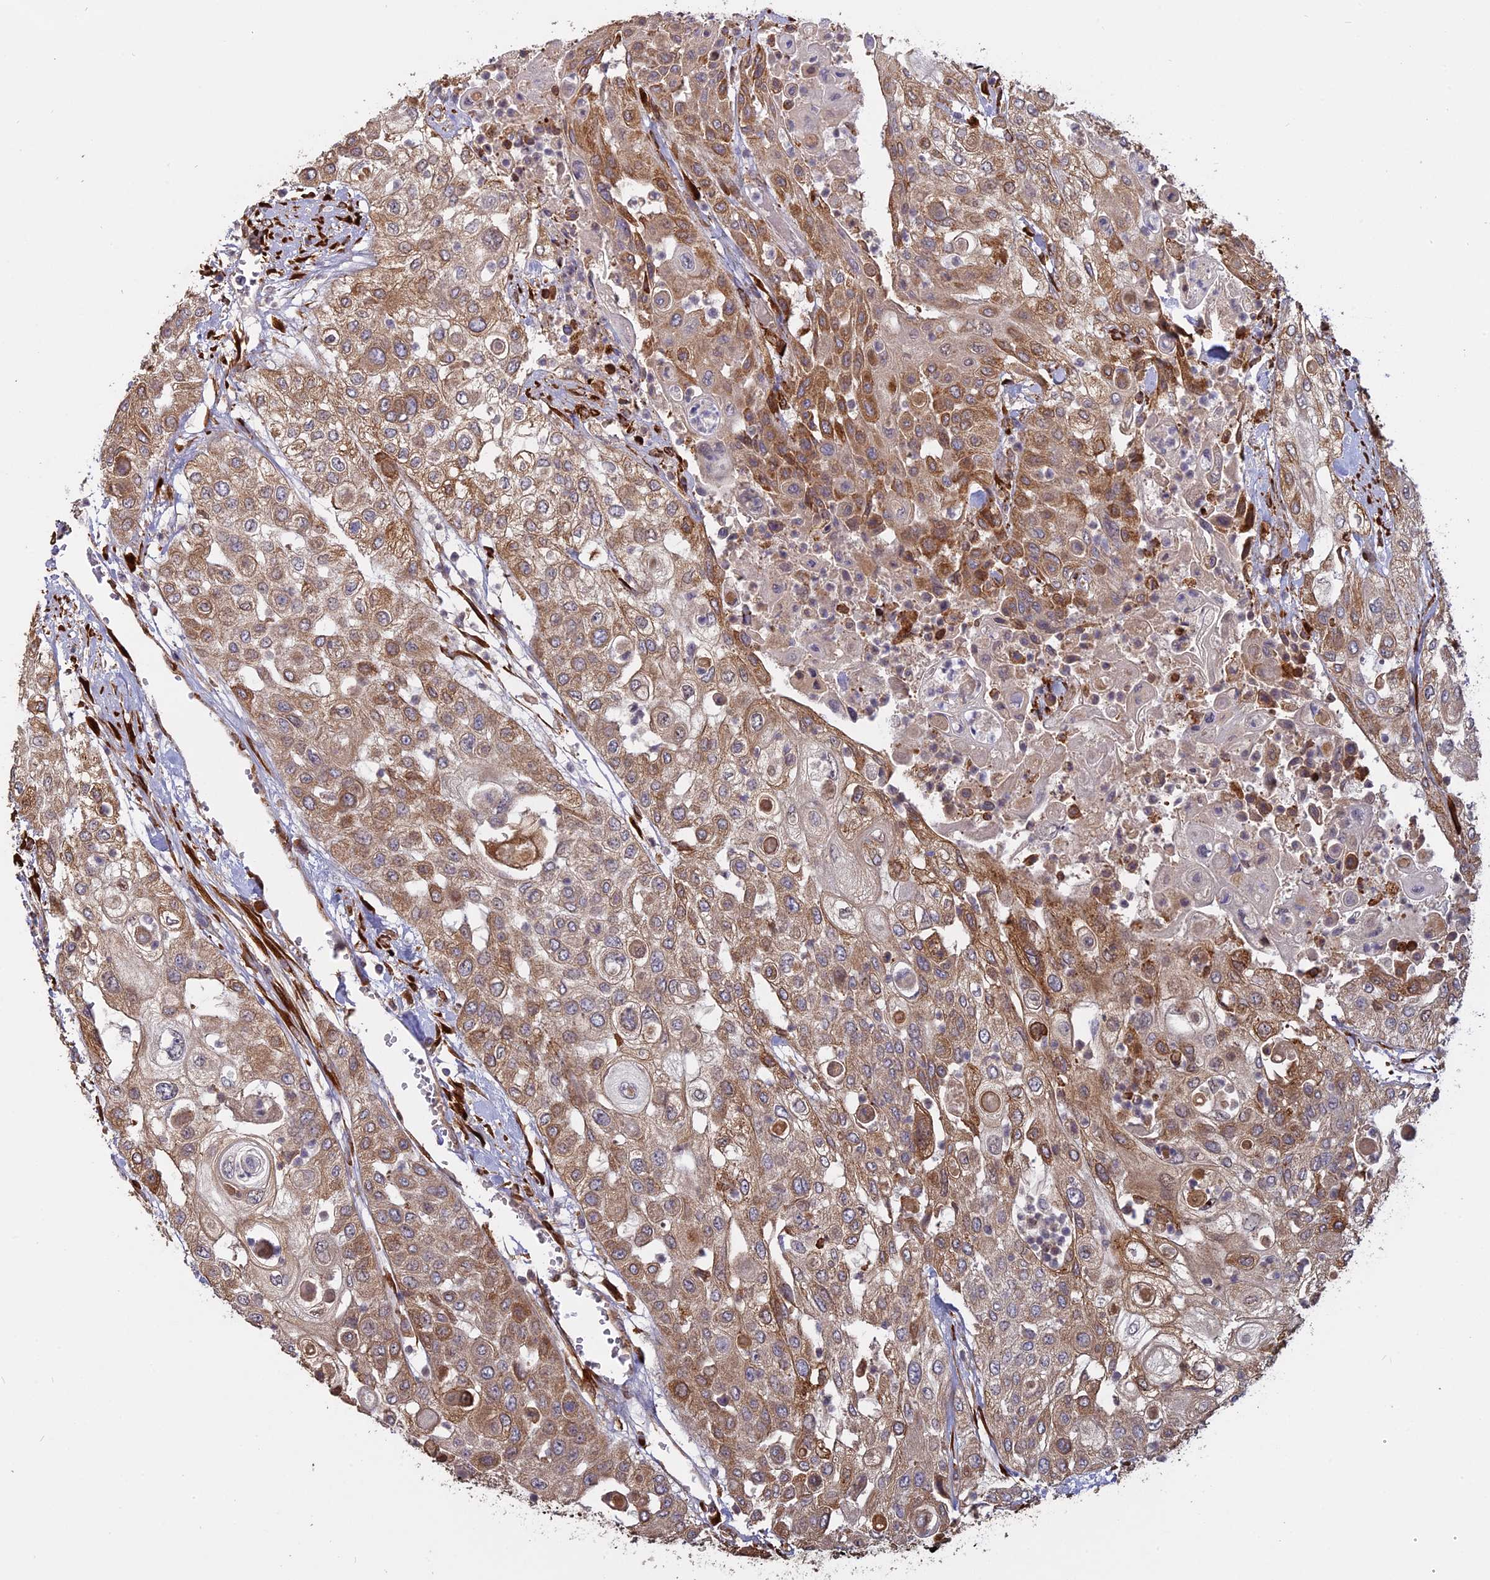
{"staining": {"intensity": "moderate", "quantity": ">75%", "location": "cytoplasmic/membranous"}, "tissue": "urothelial cancer", "cell_type": "Tumor cells", "image_type": "cancer", "snomed": [{"axis": "morphology", "description": "Urothelial carcinoma, High grade"}, {"axis": "topography", "description": "Urinary bladder"}], "caption": "Tumor cells reveal moderate cytoplasmic/membranous staining in approximately >75% of cells in urothelial carcinoma (high-grade).", "gene": "PPIC", "patient": {"sex": "female", "age": 79}}